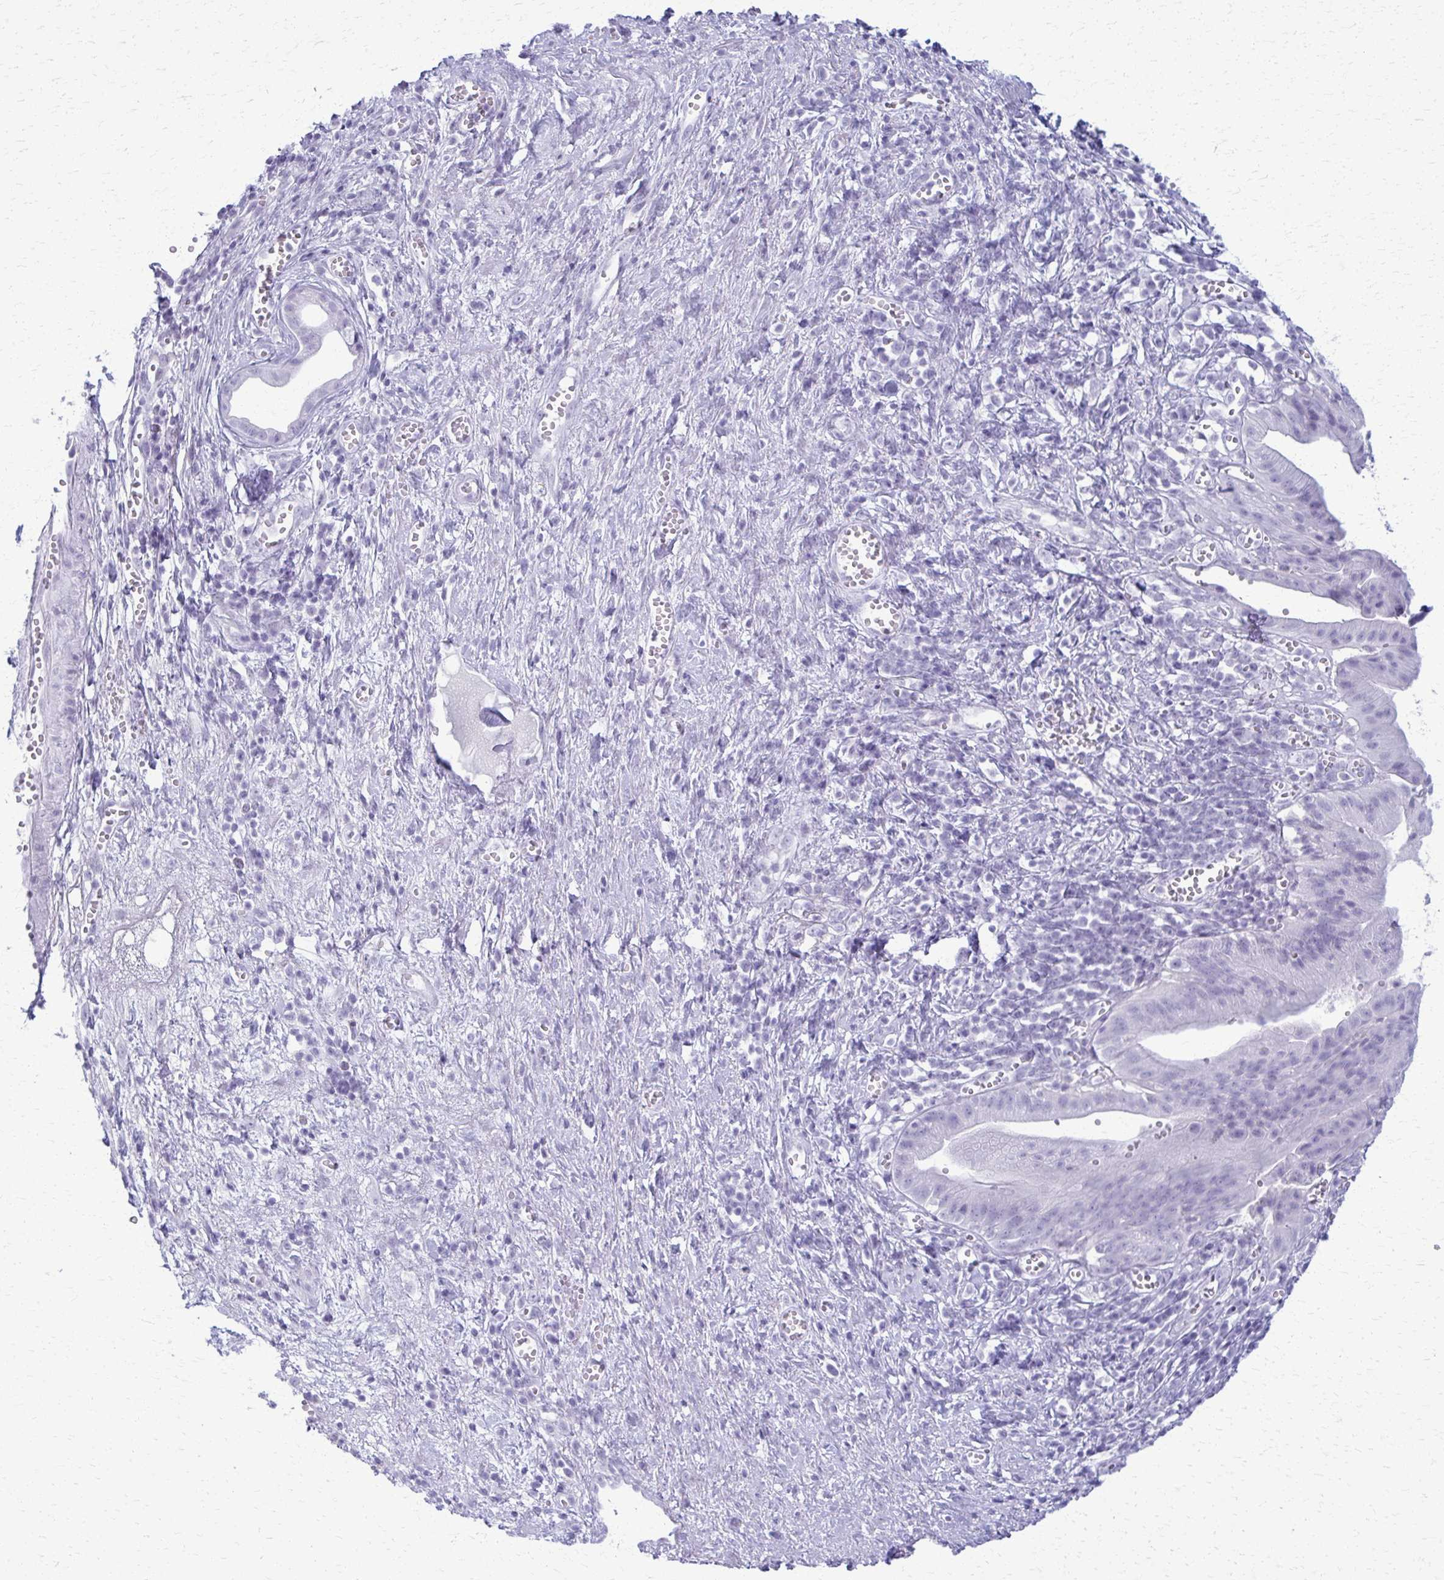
{"staining": {"intensity": "negative", "quantity": "none", "location": "none"}, "tissue": "pancreatic cancer", "cell_type": "Tumor cells", "image_type": "cancer", "snomed": [{"axis": "morphology", "description": "Adenocarcinoma, NOS"}, {"axis": "topography", "description": "Pancreas"}], "caption": "This image is of pancreatic adenocarcinoma stained with IHC to label a protein in brown with the nuclei are counter-stained blue. There is no expression in tumor cells.", "gene": "ACSM2B", "patient": {"sex": "female", "age": 73}}